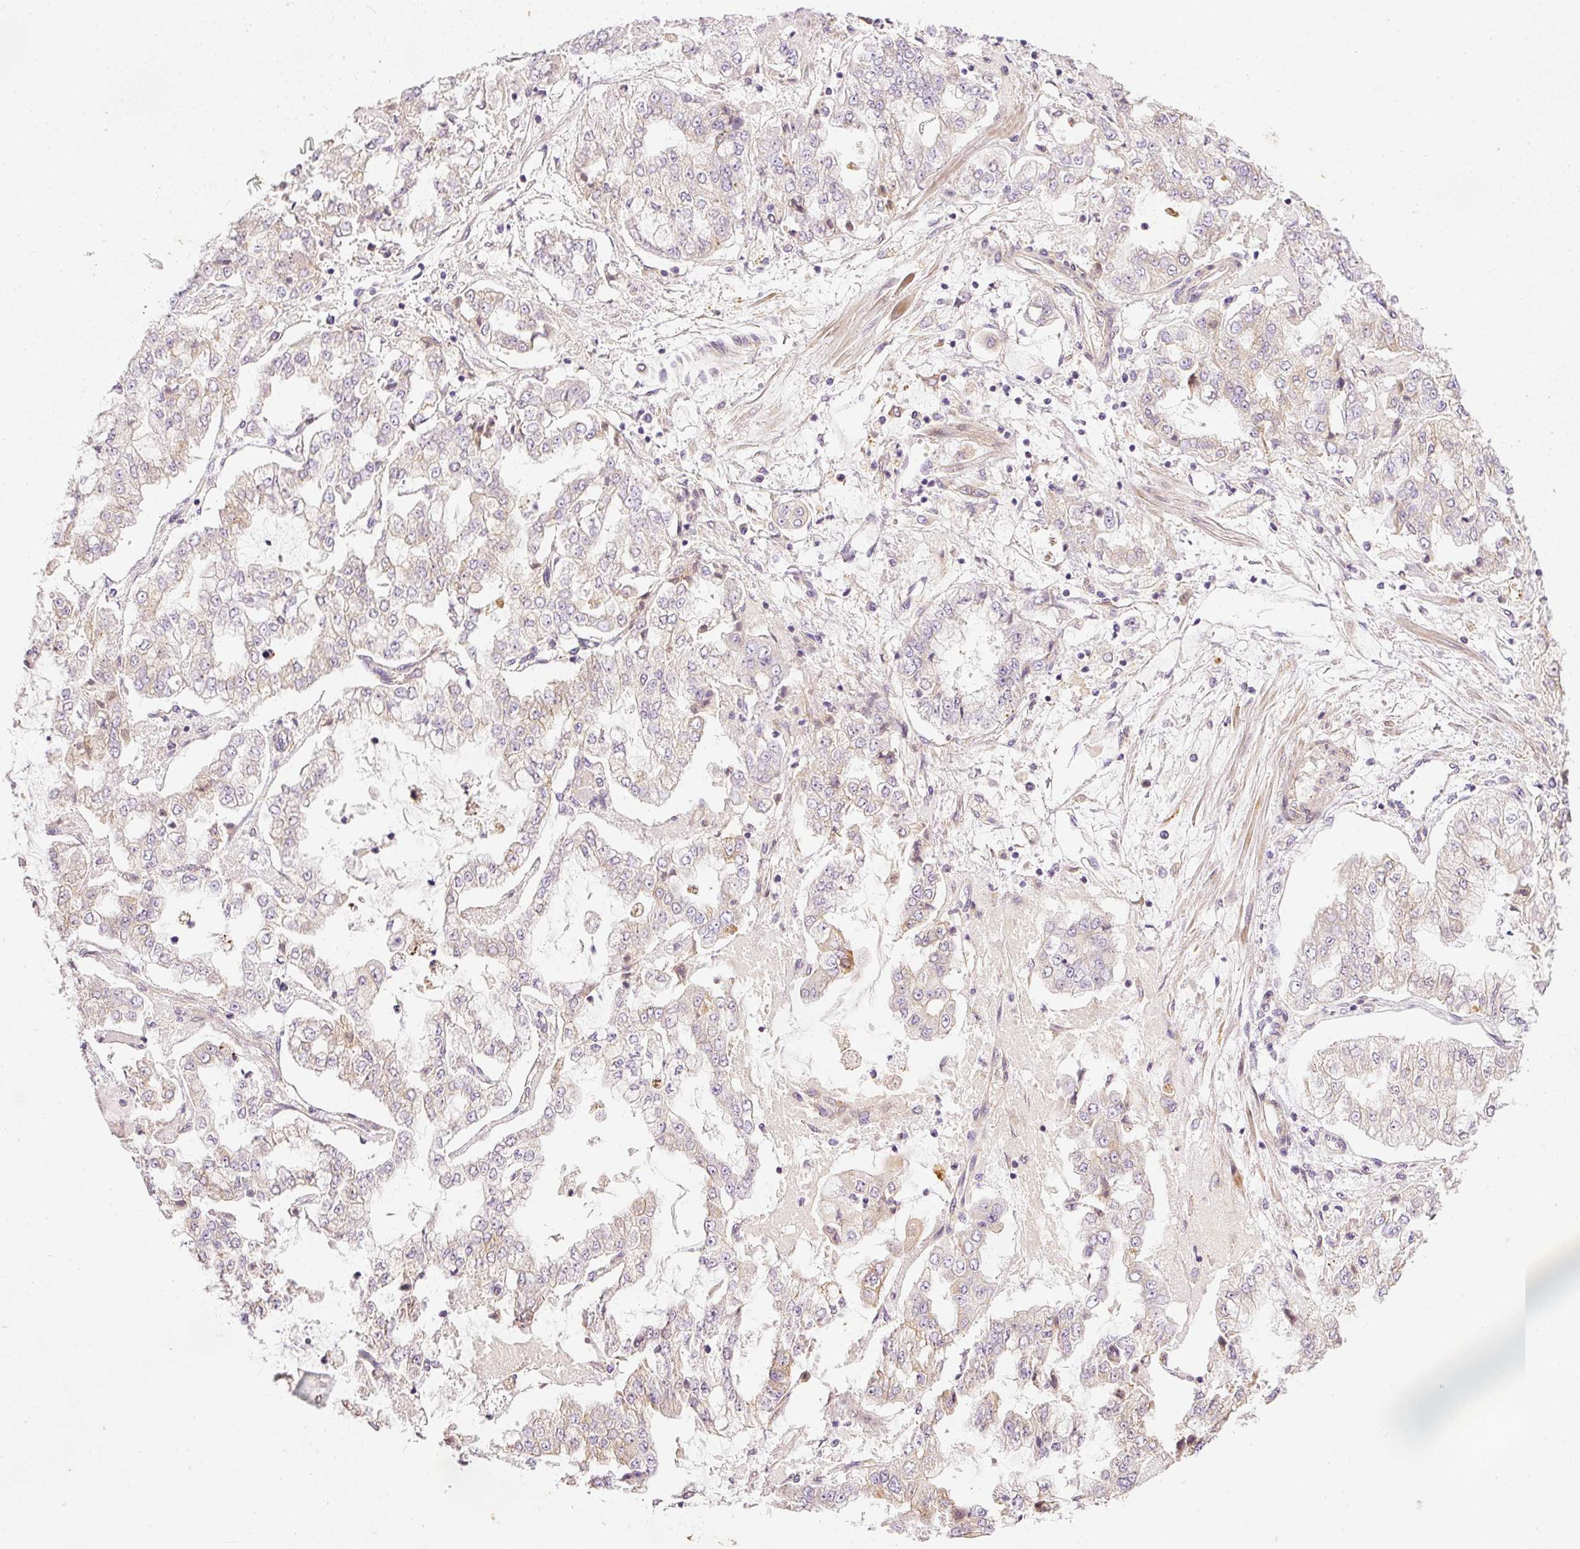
{"staining": {"intensity": "negative", "quantity": "none", "location": "none"}, "tissue": "stomach cancer", "cell_type": "Tumor cells", "image_type": "cancer", "snomed": [{"axis": "morphology", "description": "Adenocarcinoma, NOS"}, {"axis": "topography", "description": "Stomach"}], "caption": "DAB (3,3'-diaminobenzidine) immunohistochemical staining of human stomach cancer shows no significant positivity in tumor cells.", "gene": "TBC1D2B", "patient": {"sex": "male", "age": 76}}